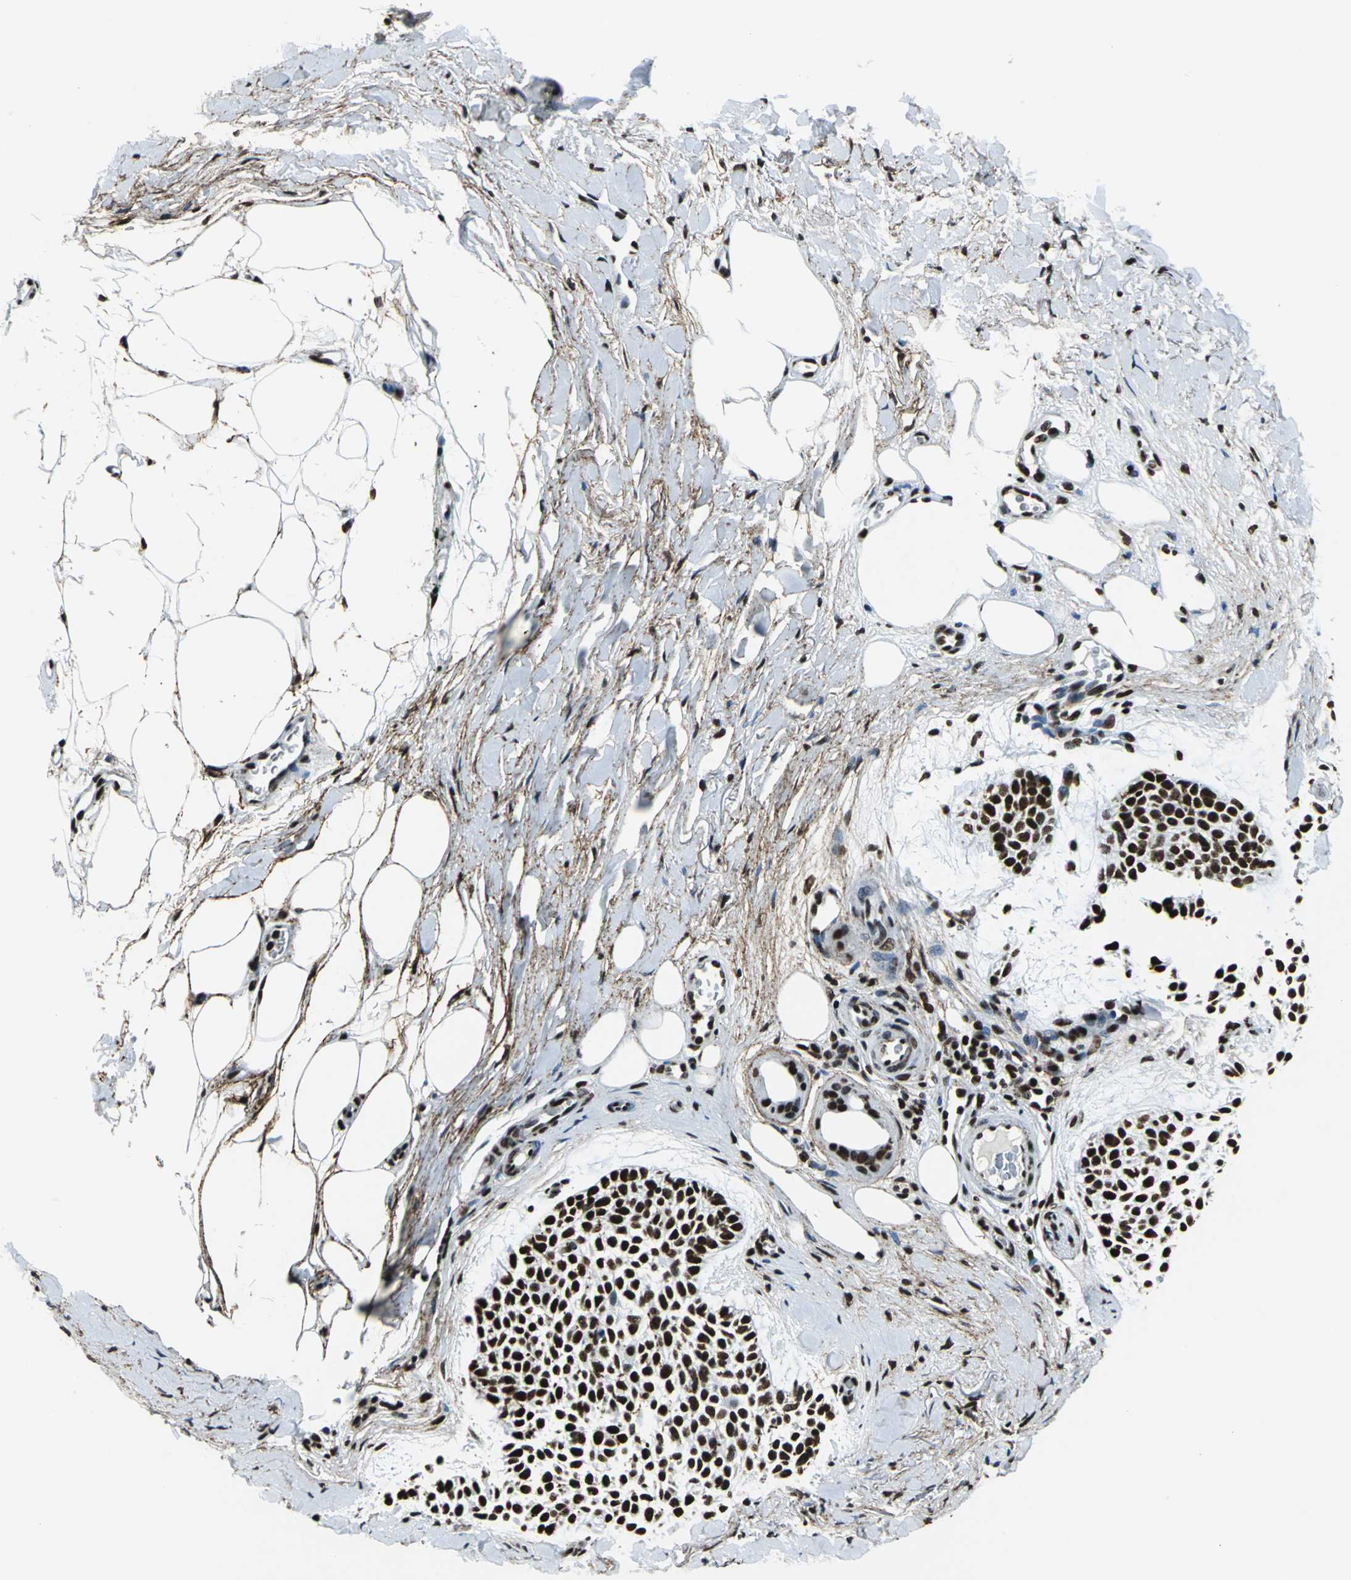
{"staining": {"intensity": "strong", "quantity": ">75%", "location": "nuclear"}, "tissue": "skin cancer", "cell_type": "Tumor cells", "image_type": "cancer", "snomed": [{"axis": "morphology", "description": "Normal tissue, NOS"}, {"axis": "morphology", "description": "Basal cell carcinoma"}, {"axis": "topography", "description": "Skin"}], "caption": "Protein analysis of skin cancer (basal cell carcinoma) tissue demonstrates strong nuclear expression in about >75% of tumor cells. (IHC, brightfield microscopy, high magnification).", "gene": "APEX1", "patient": {"sex": "female", "age": 70}}